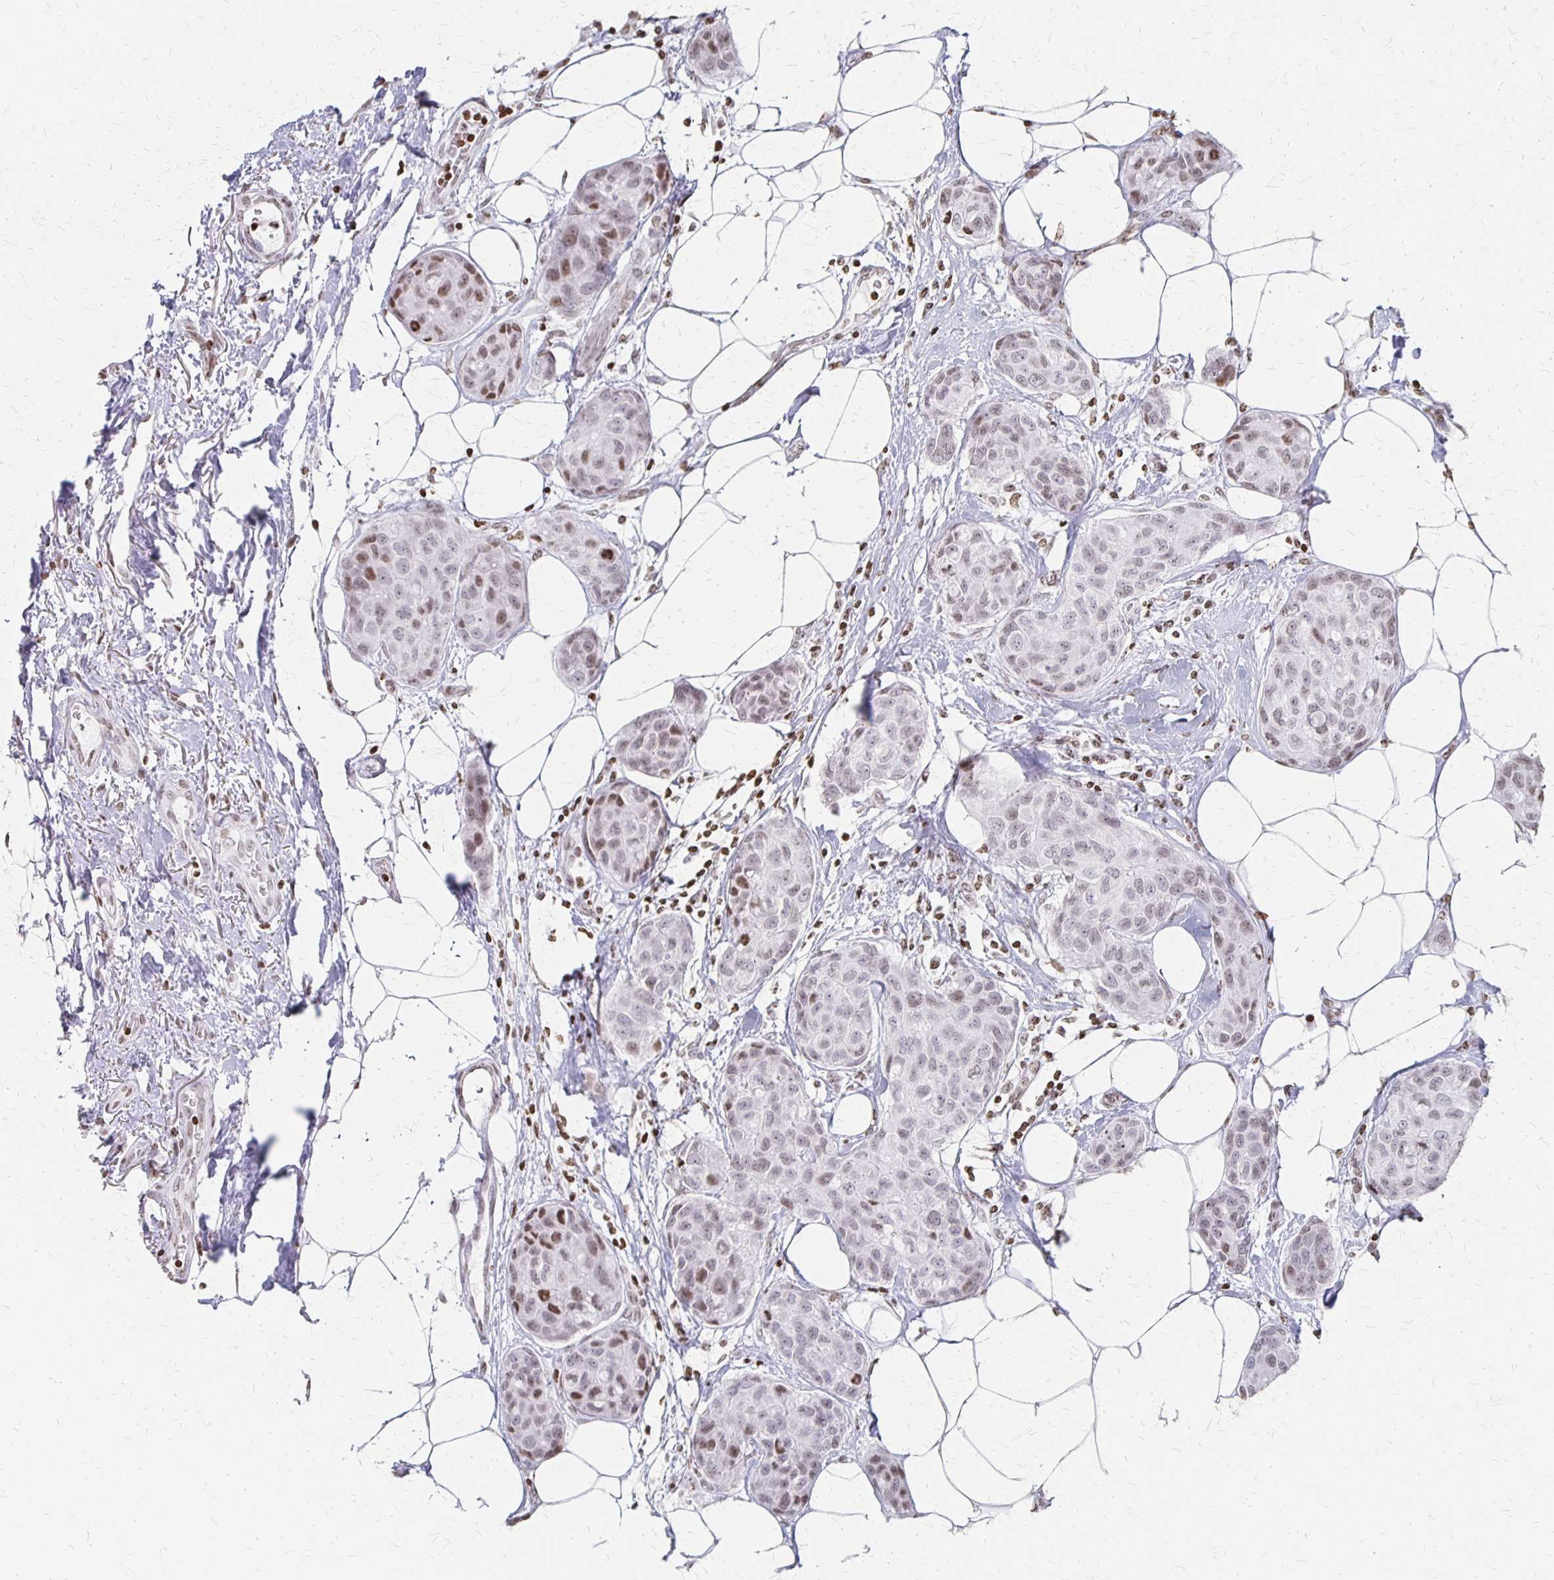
{"staining": {"intensity": "moderate", "quantity": "25%-75%", "location": "nuclear"}, "tissue": "breast cancer", "cell_type": "Tumor cells", "image_type": "cancer", "snomed": [{"axis": "morphology", "description": "Duct carcinoma"}, {"axis": "topography", "description": "Breast"}], "caption": "Immunohistochemistry photomicrograph of human breast infiltrating ductal carcinoma stained for a protein (brown), which reveals medium levels of moderate nuclear positivity in approximately 25%-75% of tumor cells.", "gene": "ZNF280C", "patient": {"sex": "female", "age": 80}}